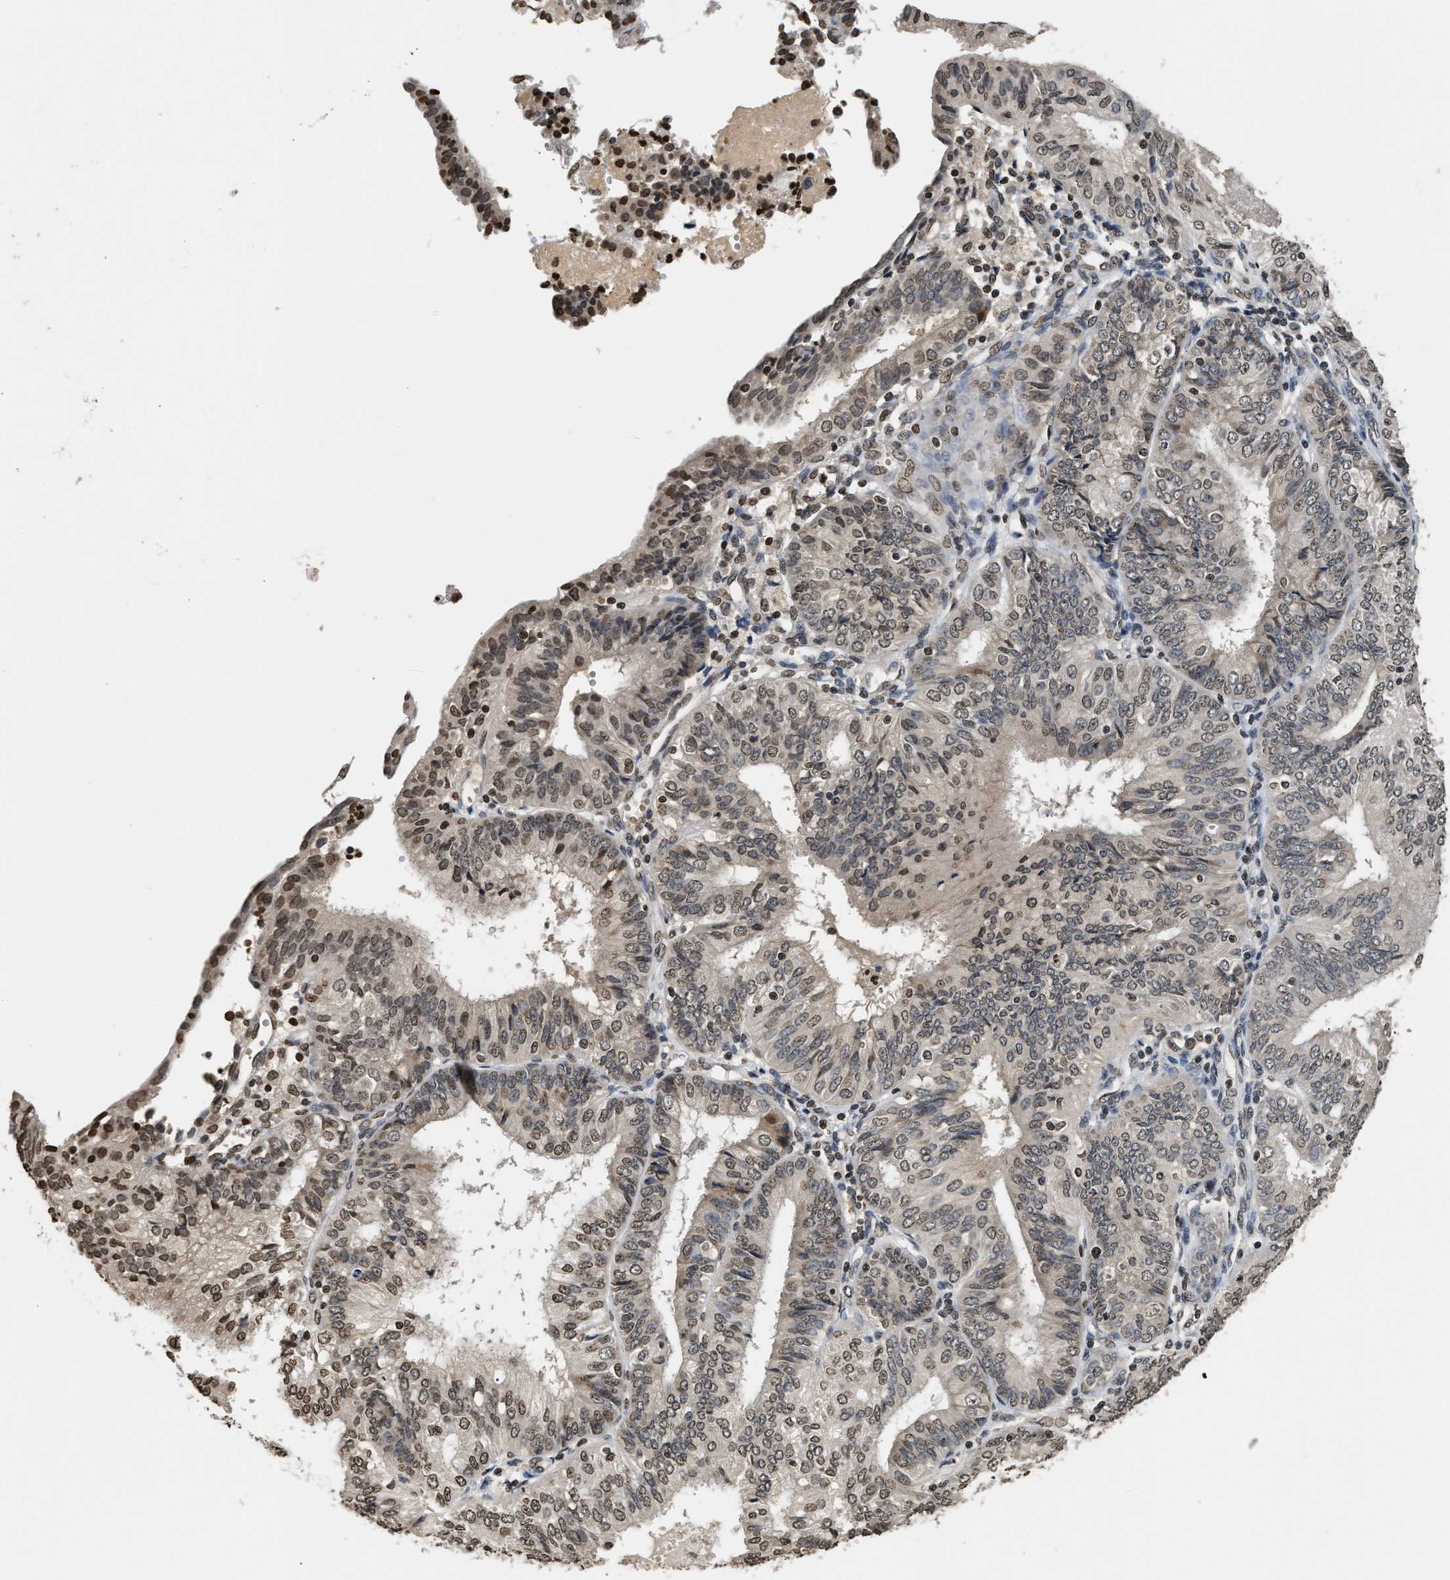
{"staining": {"intensity": "weak", "quantity": "25%-75%", "location": "nuclear"}, "tissue": "endometrial cancer", "cell_type": "Tumor cells", "image_type": "cancer", "snomed": [{"axis": "morphology", "description": "Adenocarcinoma, NOS"}, {"axis": "topography", "description": "Endometrium"}], "caption": "A high-resolution micrograph shows immunohistochemistry staining of endometrial adenocarcinoma, which exhibits weak nuclear staining in approximately 25%-75% of tumor cells.", "gene": "DNASE1L3", "patient": {"sex": "female", "age": 58}}